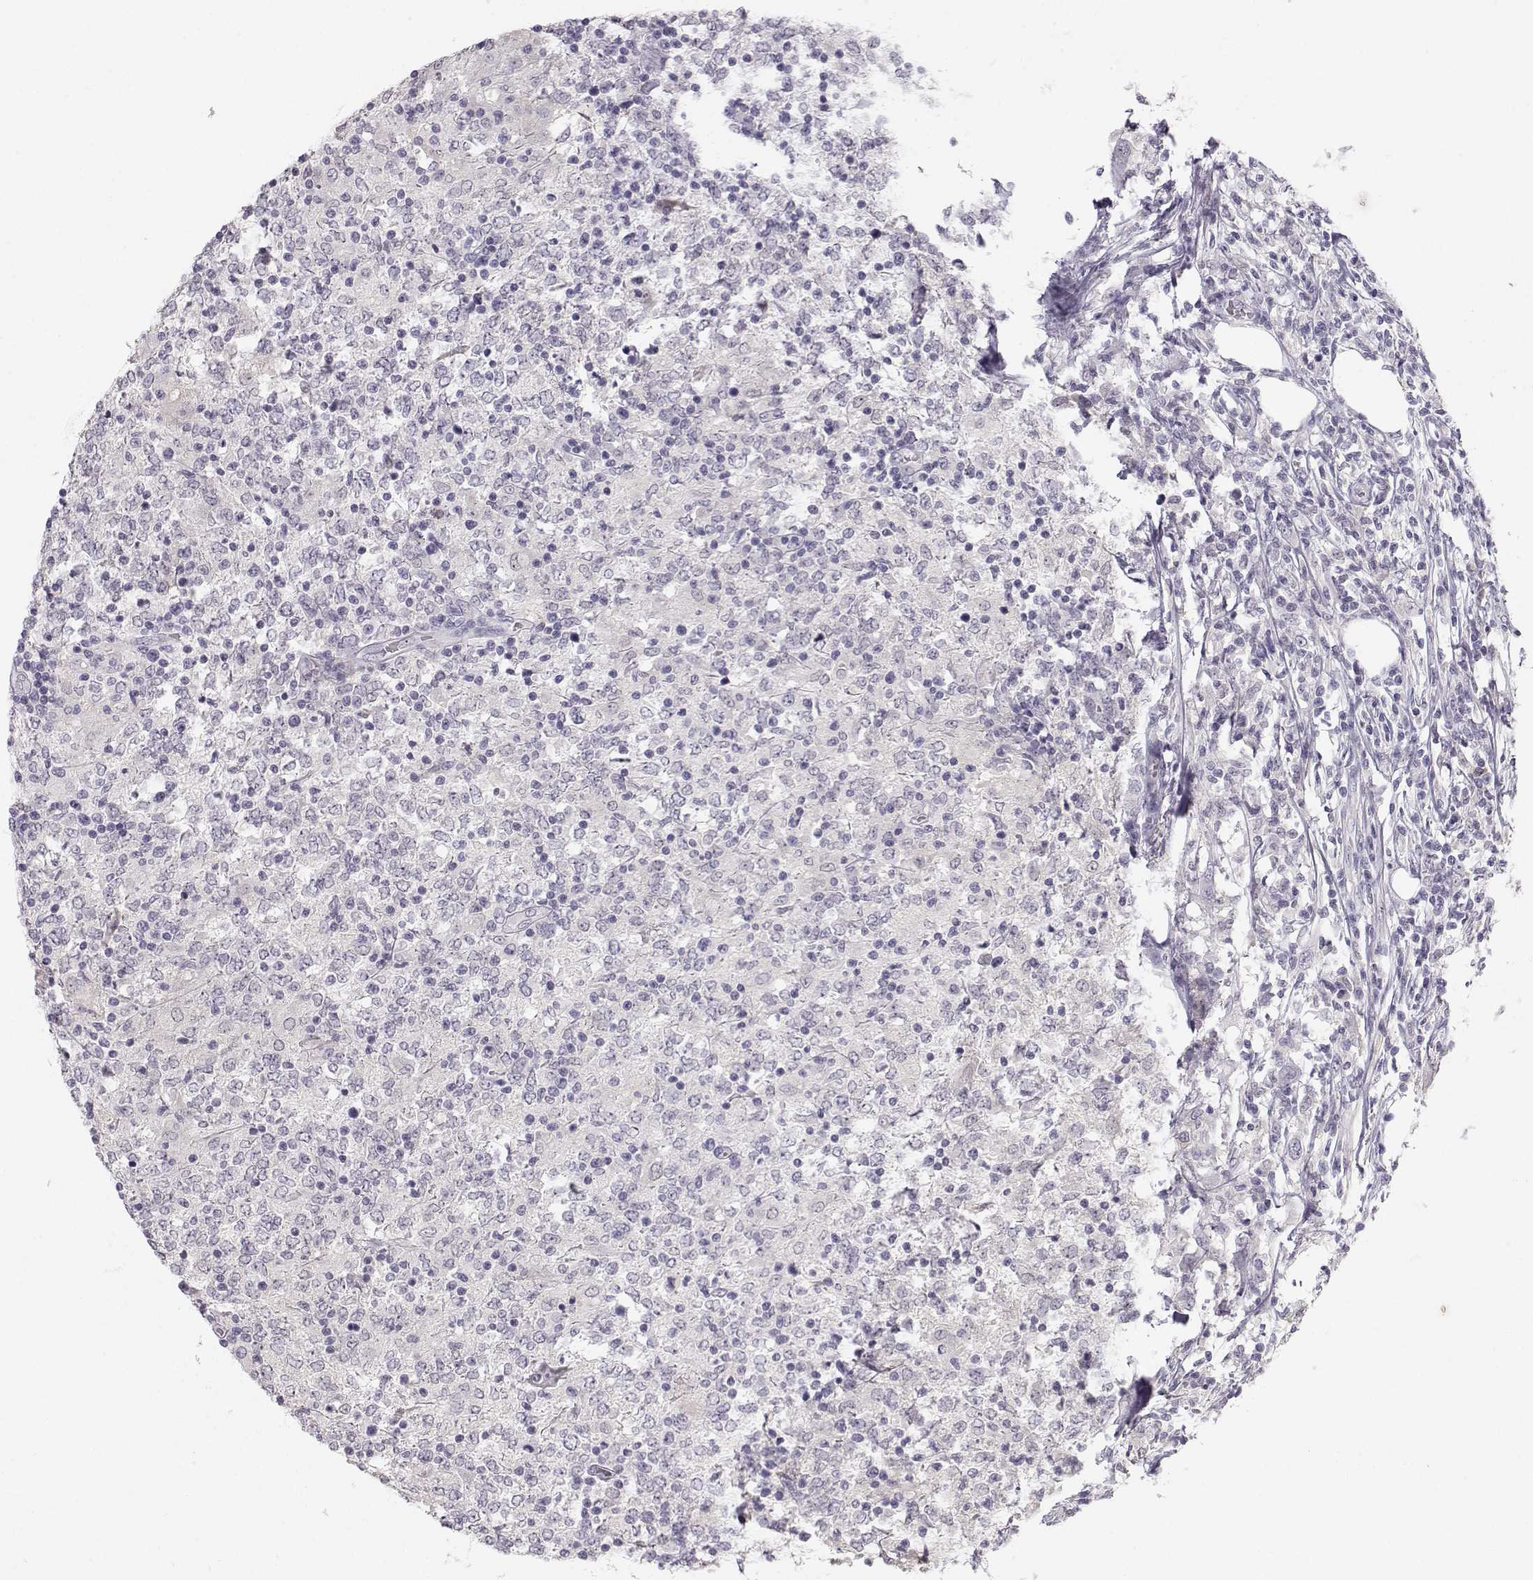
{"staining": {"intensity": "negative", "quantity": "none", "location": "none"}, "tissue": "lymphoma", "cell_type": "Tumor cells", "image_type": "cancer", "snomed": [{"axis": "morphology", "description": "Malignant lymphoma, non-Hodgkin's type, High grade"}, {"axis": "topography", "description": "Lymph node"}], "caption": "Malignant lymphoma, non-Hodgkin's type (high-grade) was stained to show a protein in brown. There is no significant positivity in tumor cells. The staining was performed using DAB to visualize the protein expression in brown, while the nuclei were stained in blue with hematoxylin (Magnification: 20x).", "gene": "ZNF185", "patient": {"sex": "female", "age": 84}}